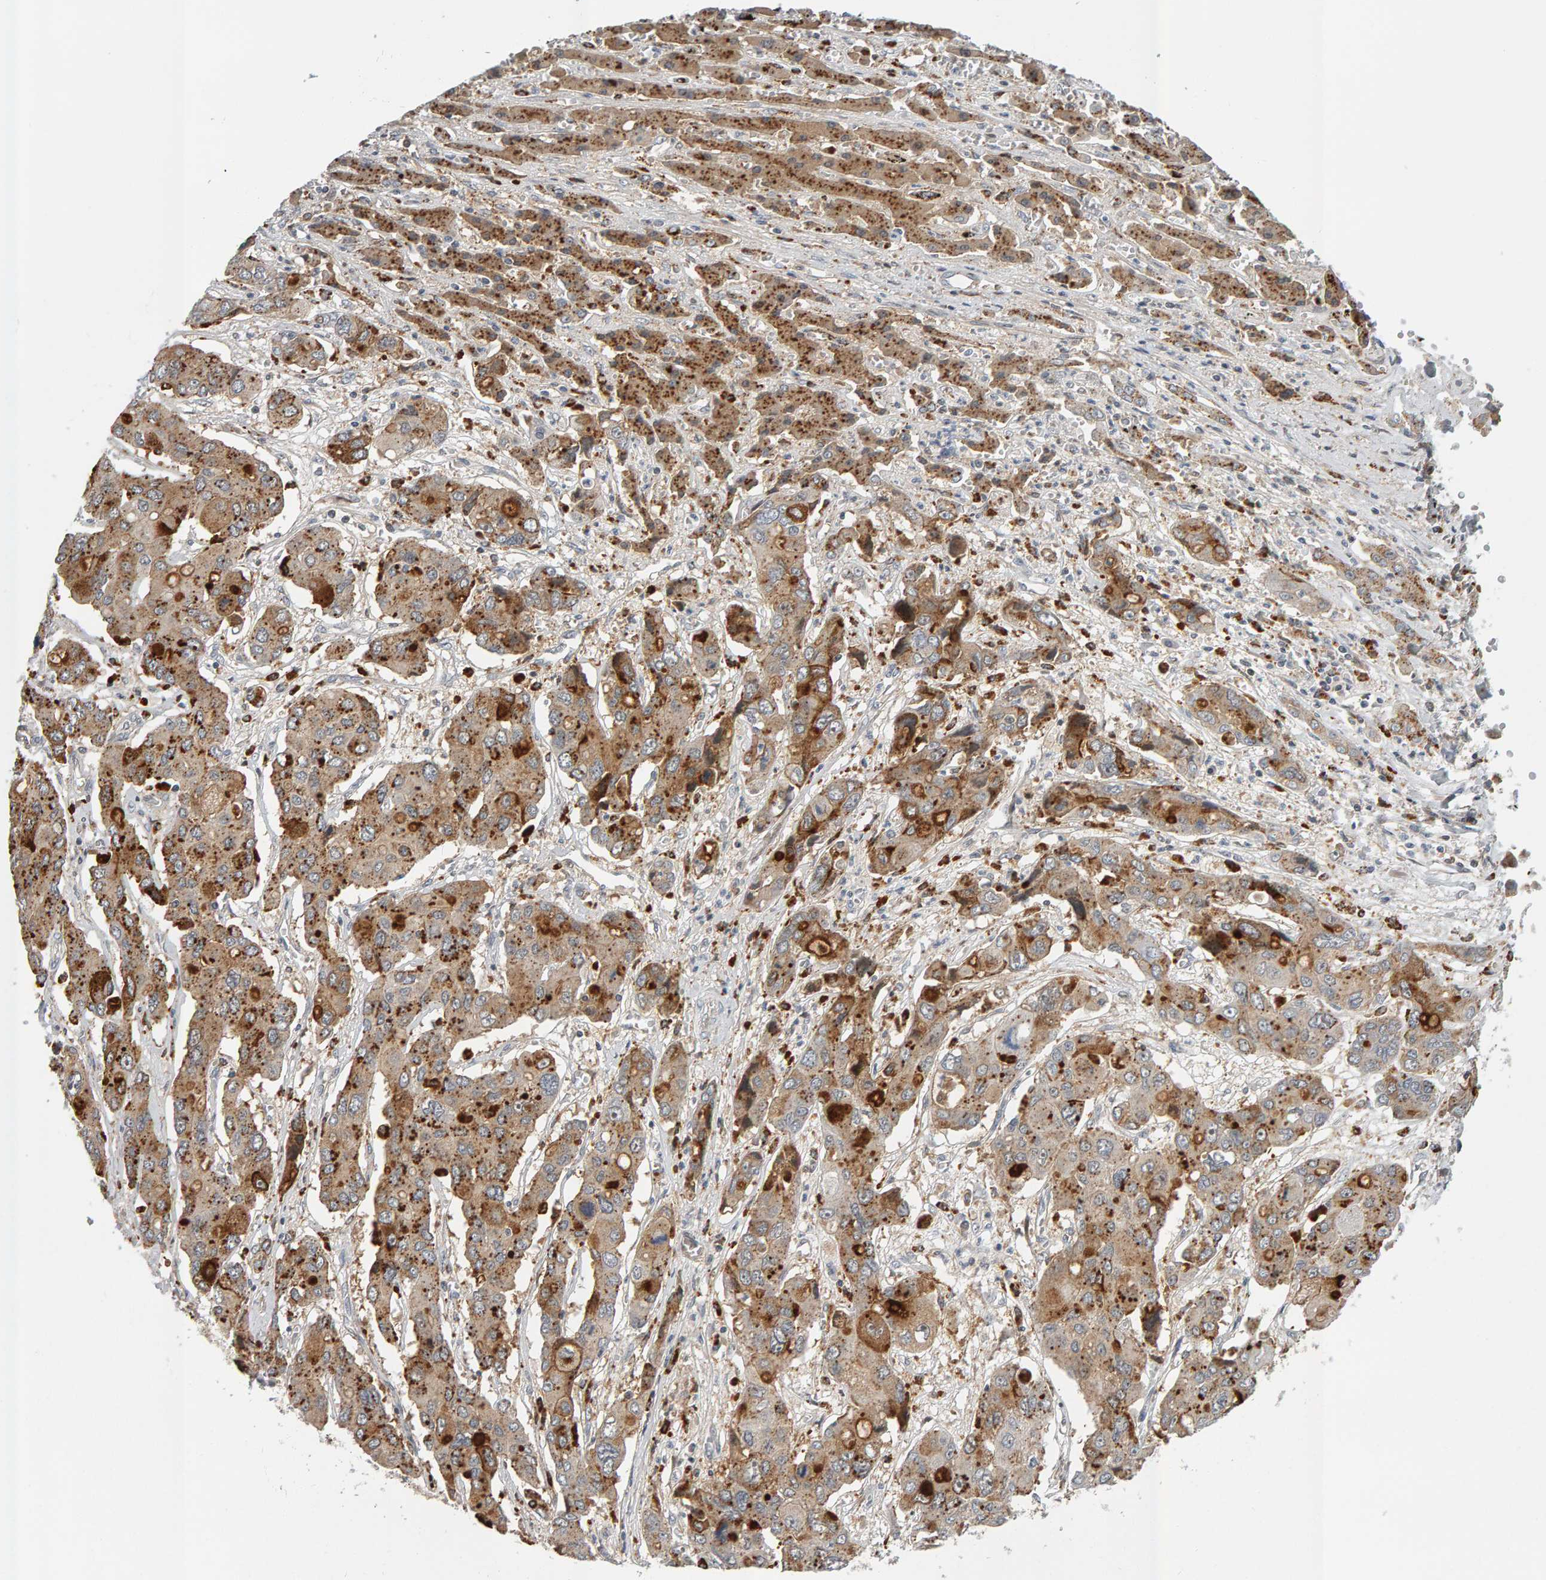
{"staining": {"intensity": "strong", "quantity": "25%-75%", "location": "cytoplasmic/membranous"}, "tissue": "liver cancer", "cell_type": "Tumor cells", "image_type": "cancer", "snomed": [{"axis": "morphology", "description": "Cholangiocarcinoma"}, {"axis": "topography", "description": "Liver"}], "caption": "Immunohistochemistry (IHC) photomicrograph of neoplastic tissue: human liver cholangiocarcinoma stained using immunohistochemistry (IHC) exhibits high levels of strong protein expression localized specifically in the cytoplasmic/membranous of tumor cells, appearing as a cytoplasmic/membranous brown color.", "gene": "ZNF160", "patient": {"sex": "male", "age": 67}}